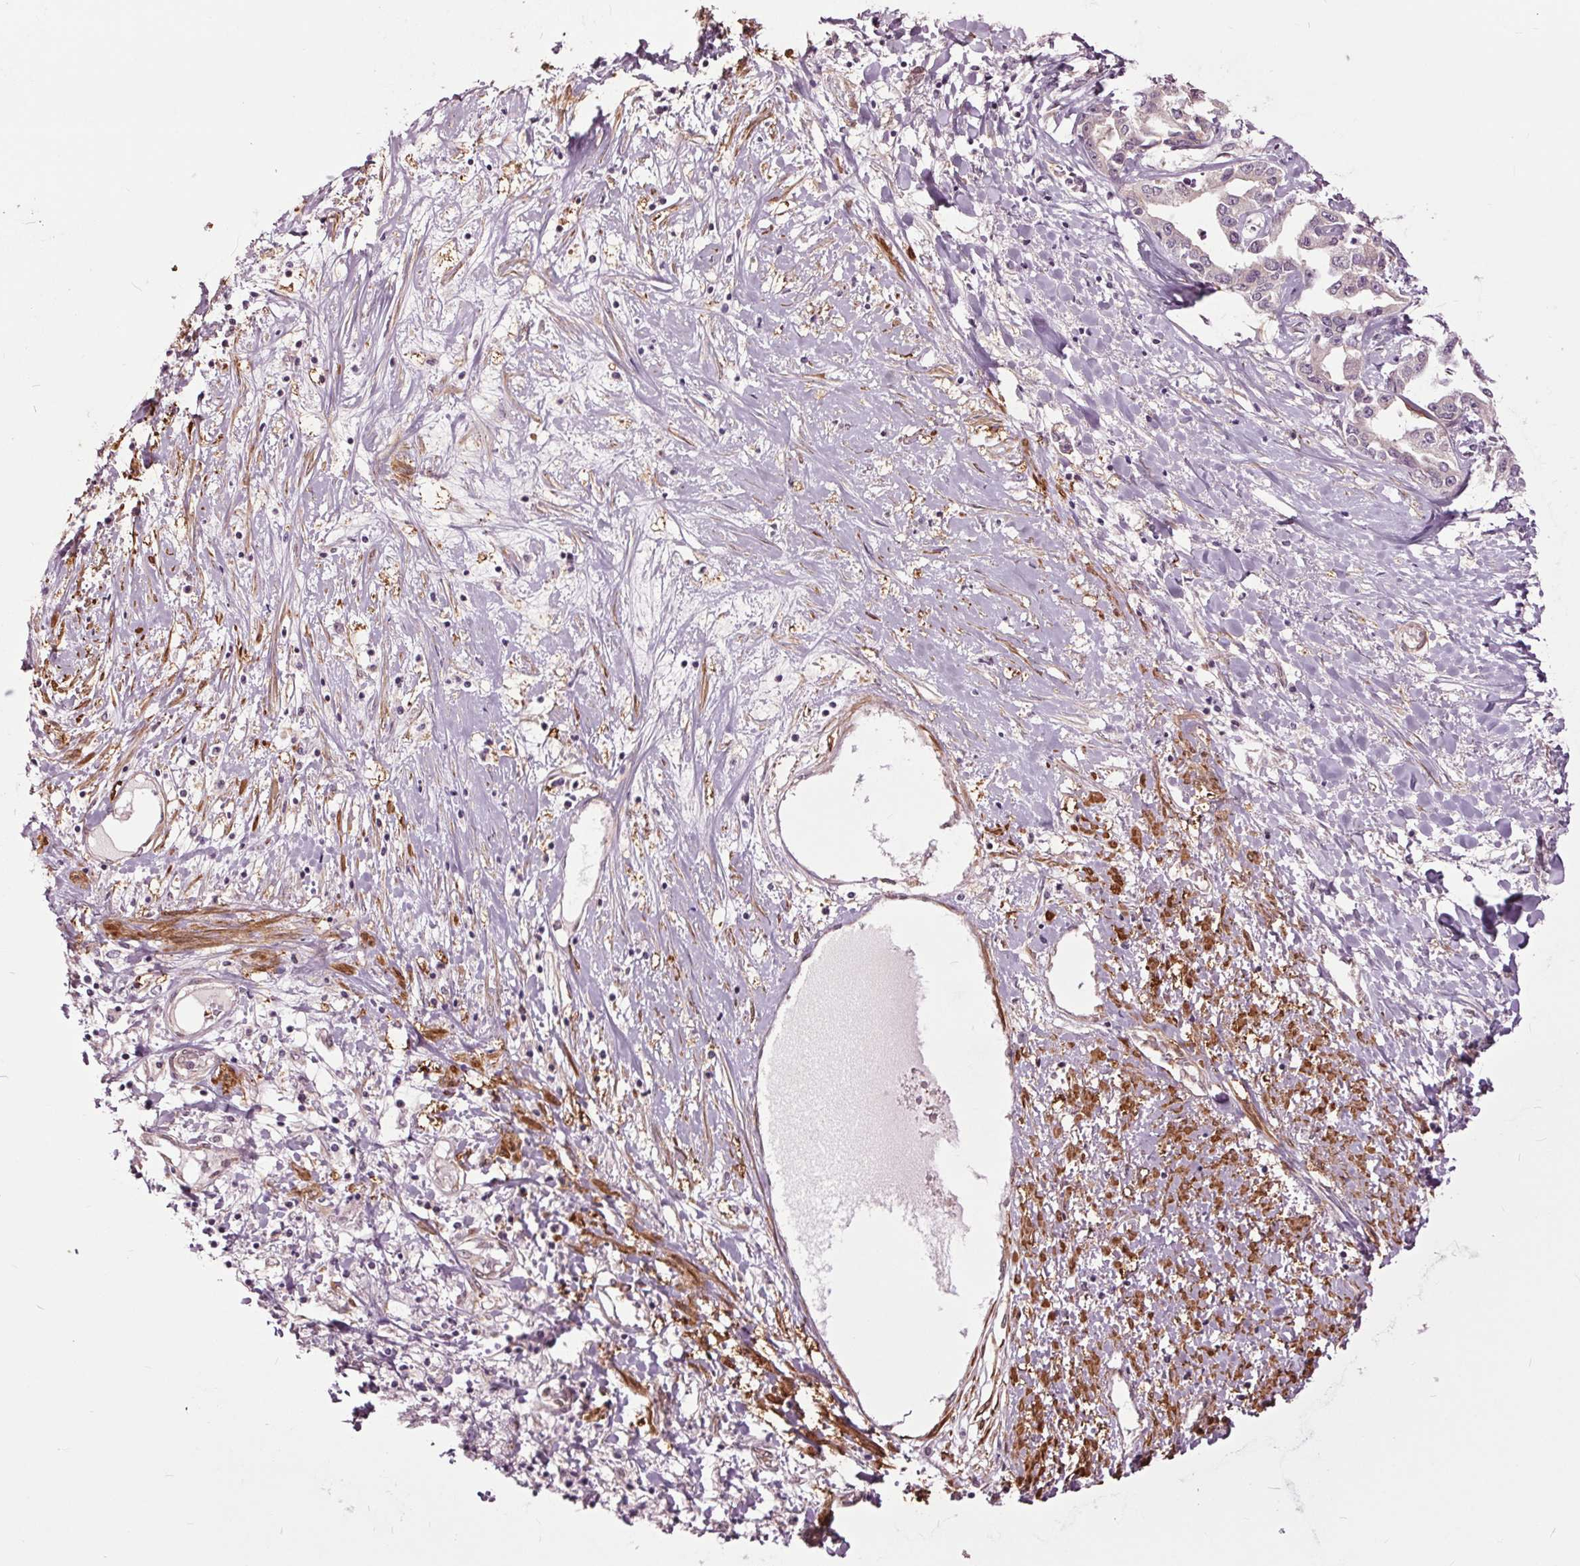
{"staining": {"intensity": "negative", "quantity": "none", "location": "none"}, "tissue": "liver cancer", "cell_type": "Tumor cells", "image_type": "cancer", "snomed": [{"axis": "morphology", "description": "Cholangiocarcinoma"}, {"axis": "topography", "description": "Liver"}], "caption": "Tumor cells show no significant staining in liver cancer (cholangiocarcinoma). (Stains: DAB (3,3'-diaminobenzidine) immunohistochemistry (IHC) with hematoxylin counter stain, Microscopy: brightfield microscopy at high magnification).", "gene": "HAUS5", "patient": {"sex": "male", "age": 59}}